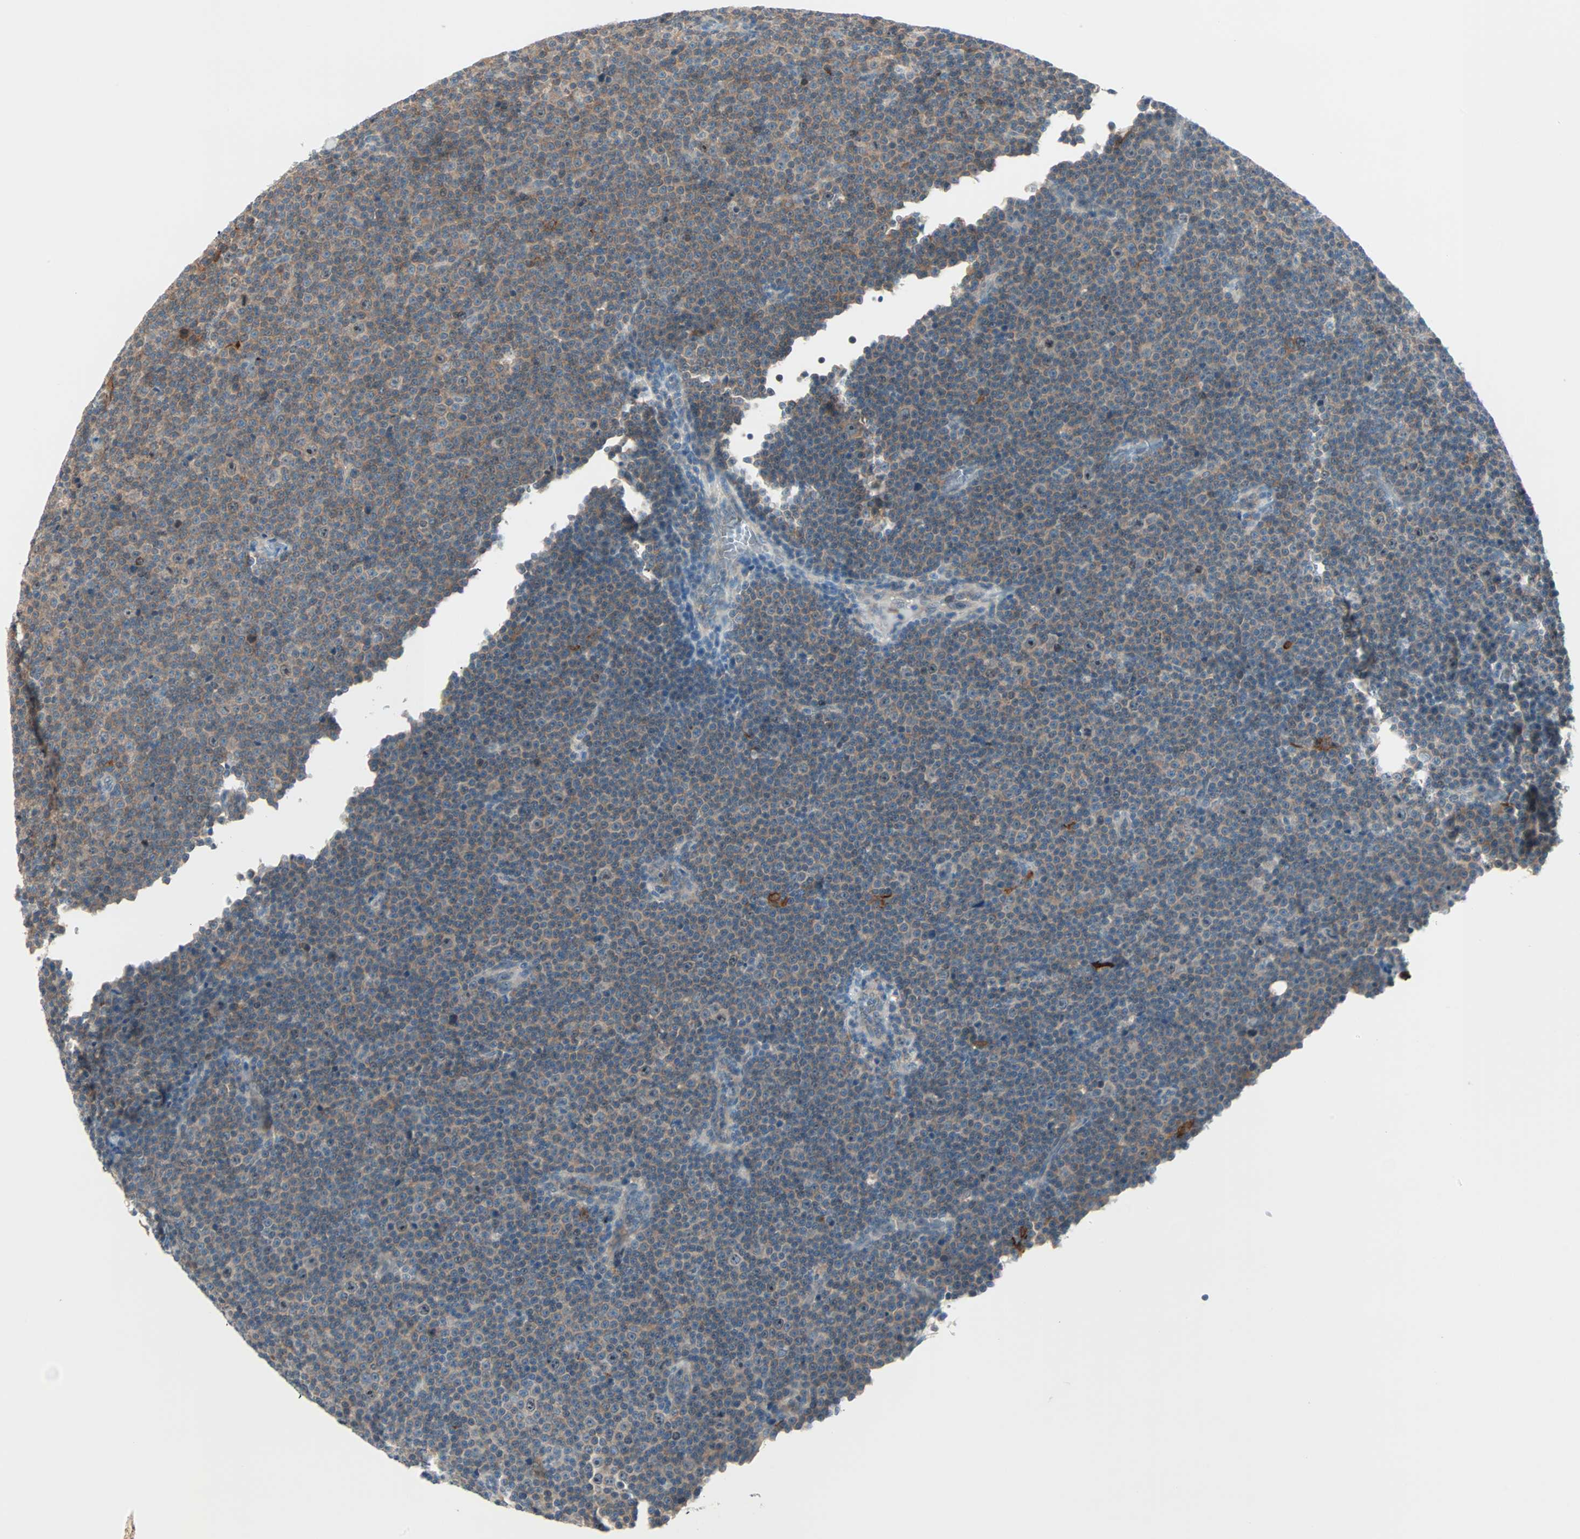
{"staining": {"intensity": "moderate", "quantity": "25%-75%", "location": "cytoplasmic/membranous"}, "tissue": "lymphoma", "cell_type": "Tumor cells", "image_type": "cancer", "snomed": [{"axis": "morphology", "description": "Malignant lymphoma, non-Hodgkin's type, Low grade"}, {"axis": "topography", "description": "Lymph node"}], "caption": "The micrograph shows immunohistochemical staining of low-grade malignant lymphoma, non-Hodgkin's type. There is moderate cytoplasmic/membranous positivity is seen in about 25%-75% of tumor cells. The protein of interest is stained brown, and the nuclei are stained in blue (DAB IHC with brightfield microscopy, high magnification).", "gene": "SMIM8", "patient": {"sex": "female", "age": 67}}